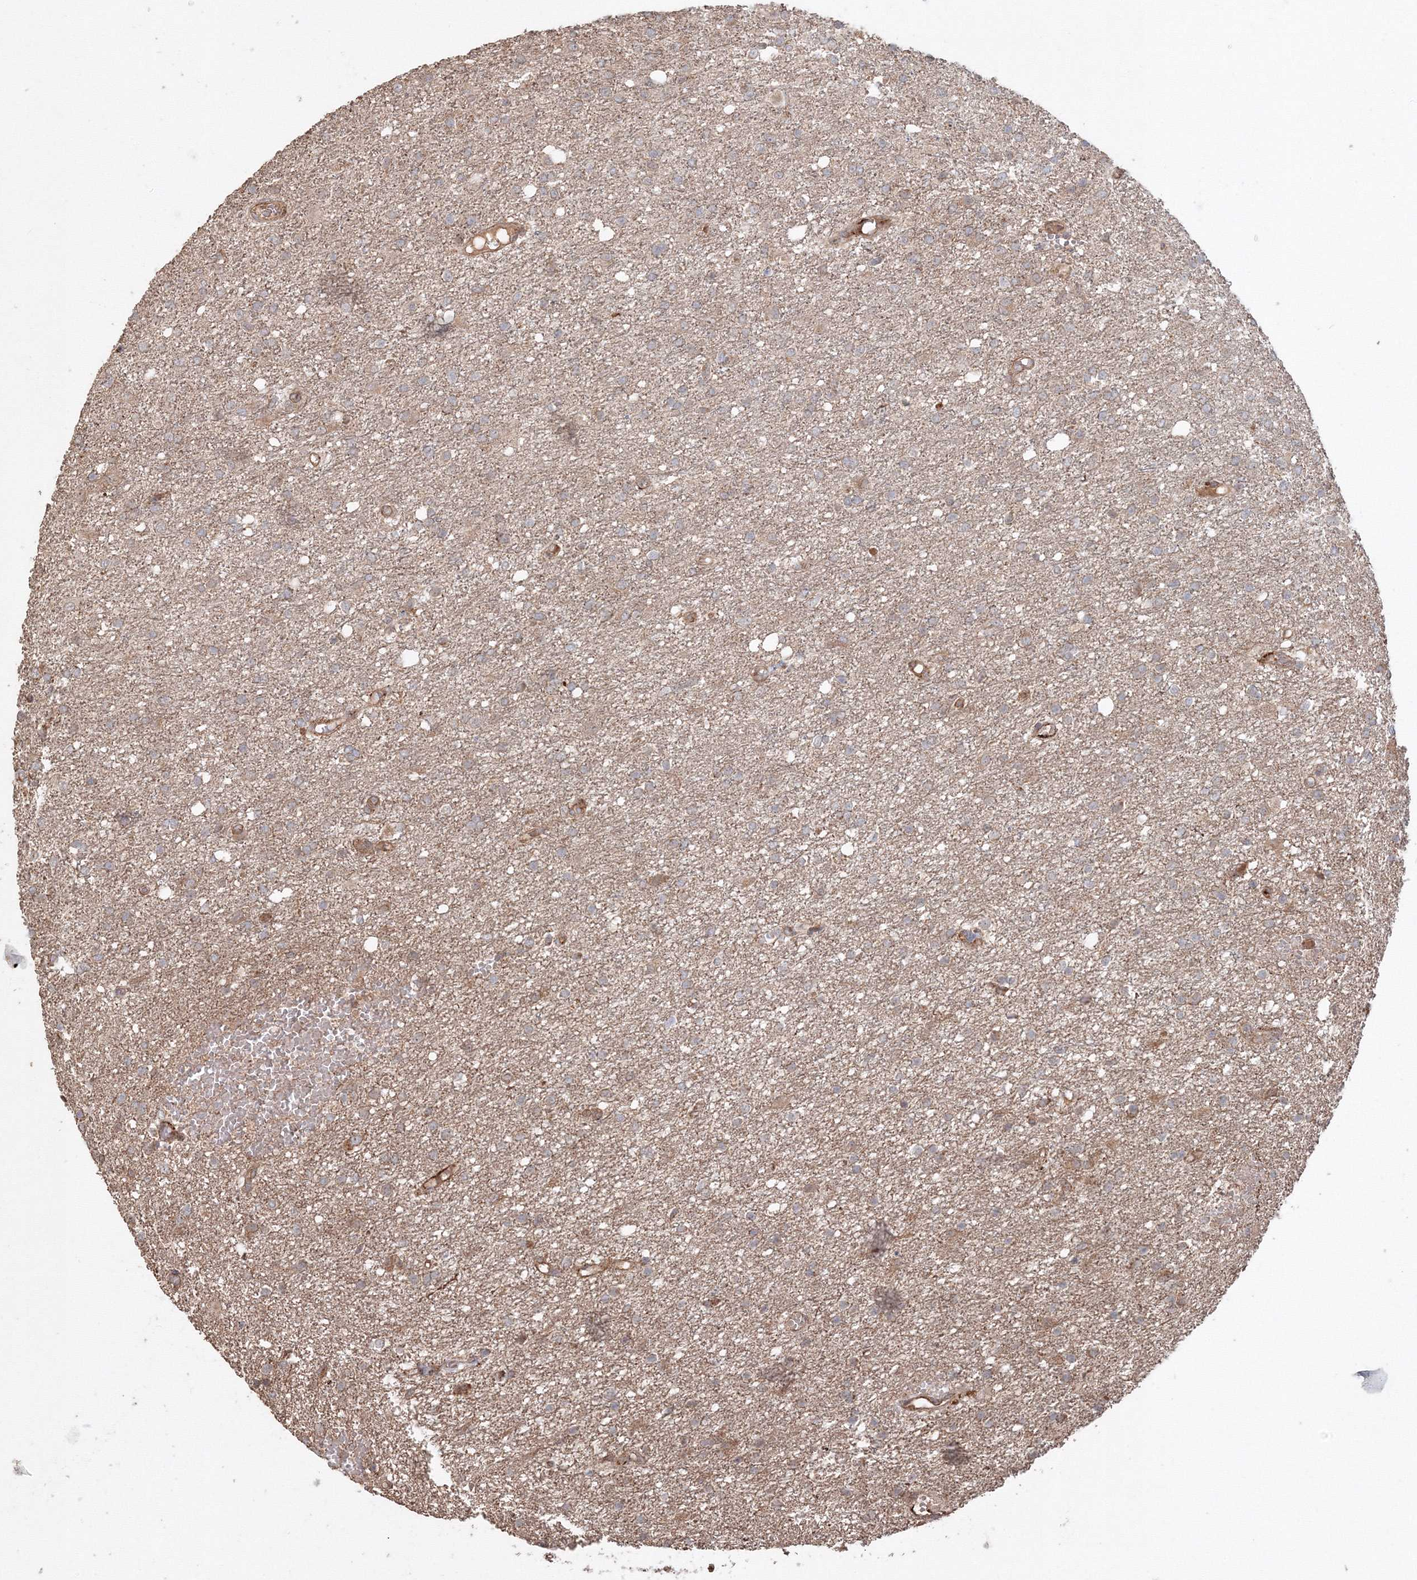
{"staining": {"intensity": "weak", "quantity": "25%-75%", "location": "cytoplasmic/membranous"}, "tissue": "glioma", "cell_type": "Tumor cells", "image_type": "cancer", "snomed": [{"axis": "morphology", "description": "Glioma, malignant, High grade"}, {"axis": "topography", "description": "Brain"}], "caption": "An immunohistochemistry photomicrograph of neoplastic tissue is shown. Protein staining in brown labels weak cytoplasmic/membranous positivity in malignant glioma (high-grade) within tumor cells.", "gene": "ANAPC16", "patient": {"sex": "female", "age": 59}}